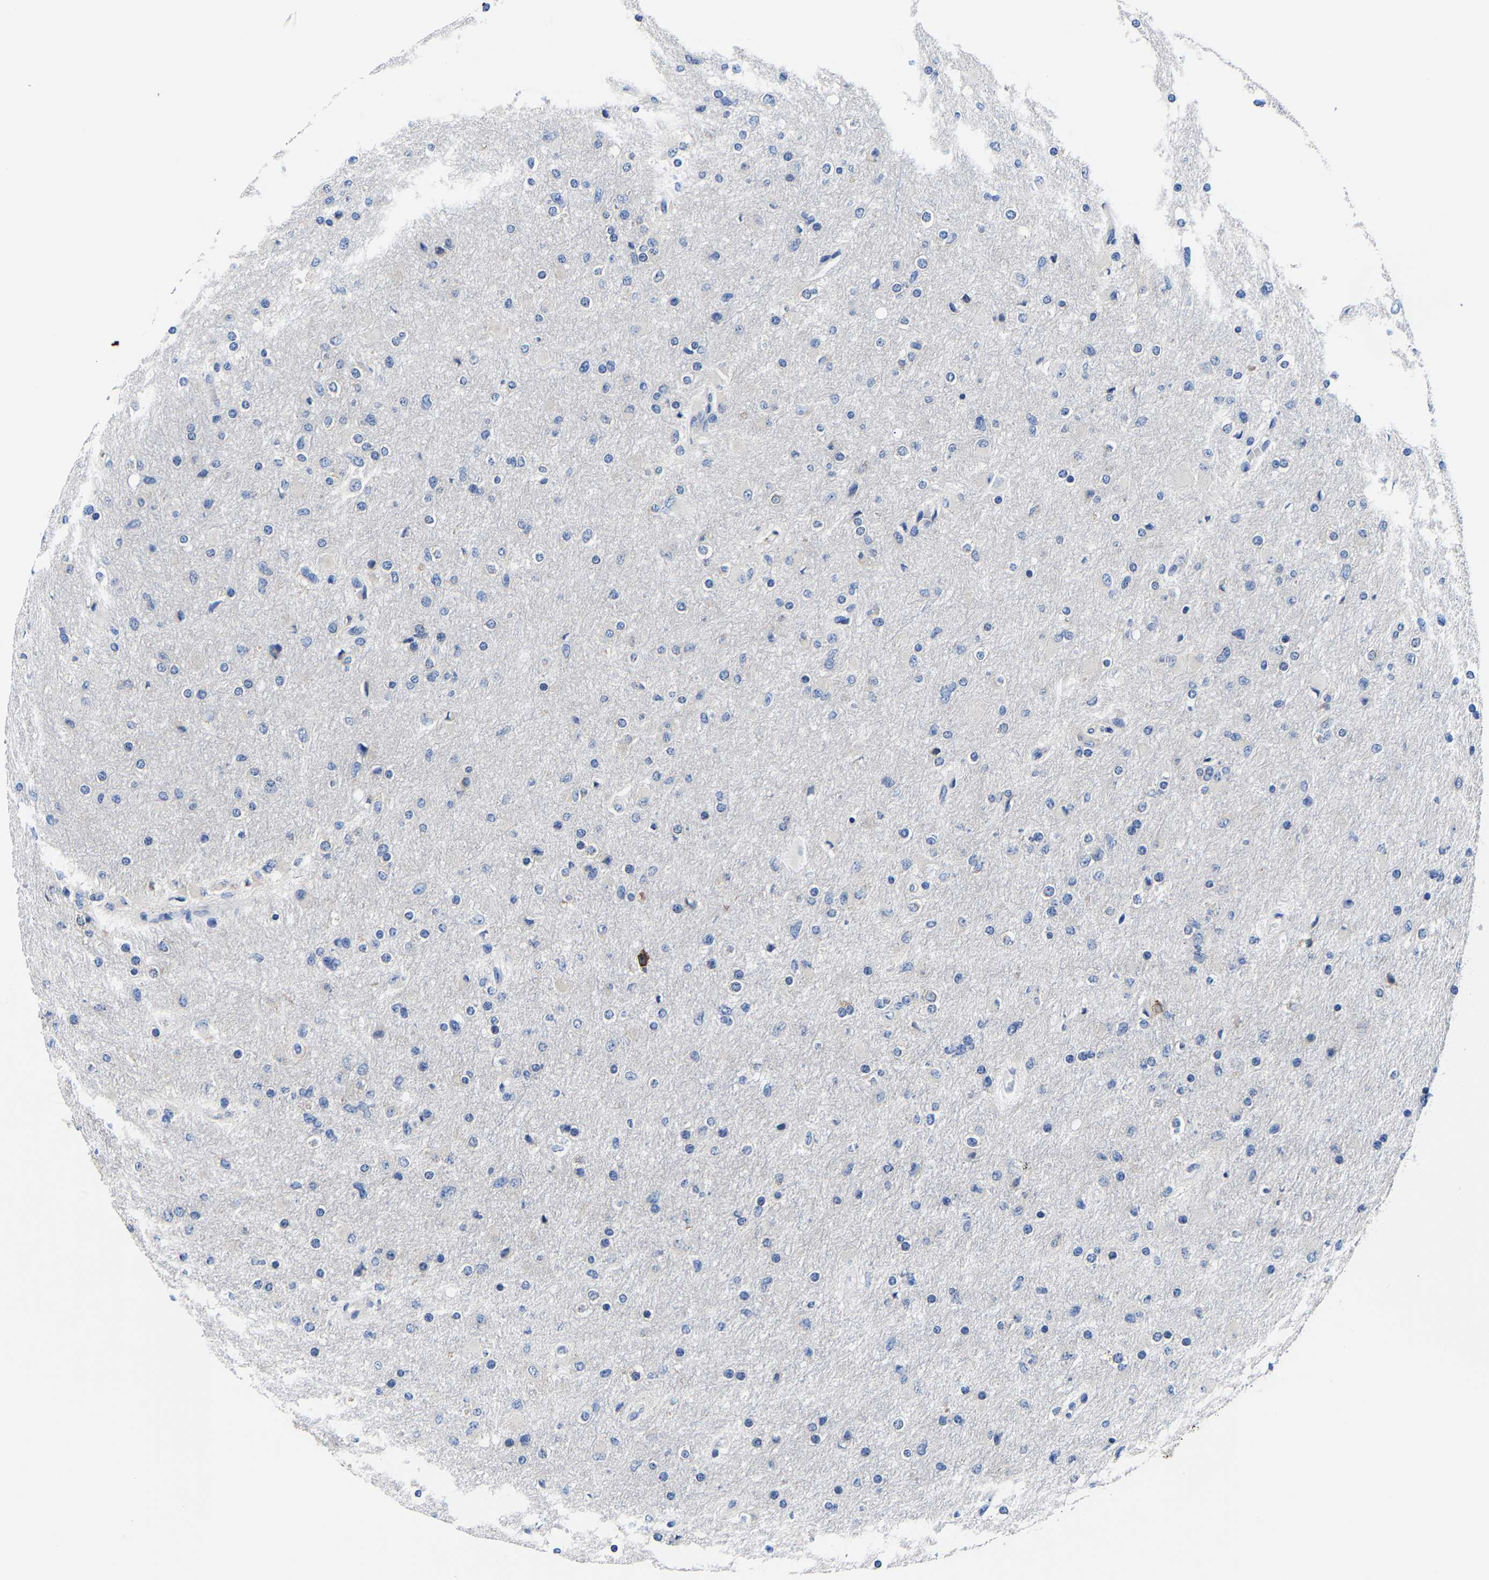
{"staining": {"intensity": "negative", "quantity": "none", "location": "none"}, "tissue": "glioma", "cell_type": "Tumor cells", "image_type": "cancer", "snomed": [{"axis": "morphology", "description": "Glioma, malignant, High grade"}, {"axis": "topography", "description": "Cerebral cortex"}], "caption": "Immunohistochemistry (IHC) of human glioma demonstrates no staining in tumor cells.", "gene": "SRPK2", "patient": {"sex": "female", "age": 36}}